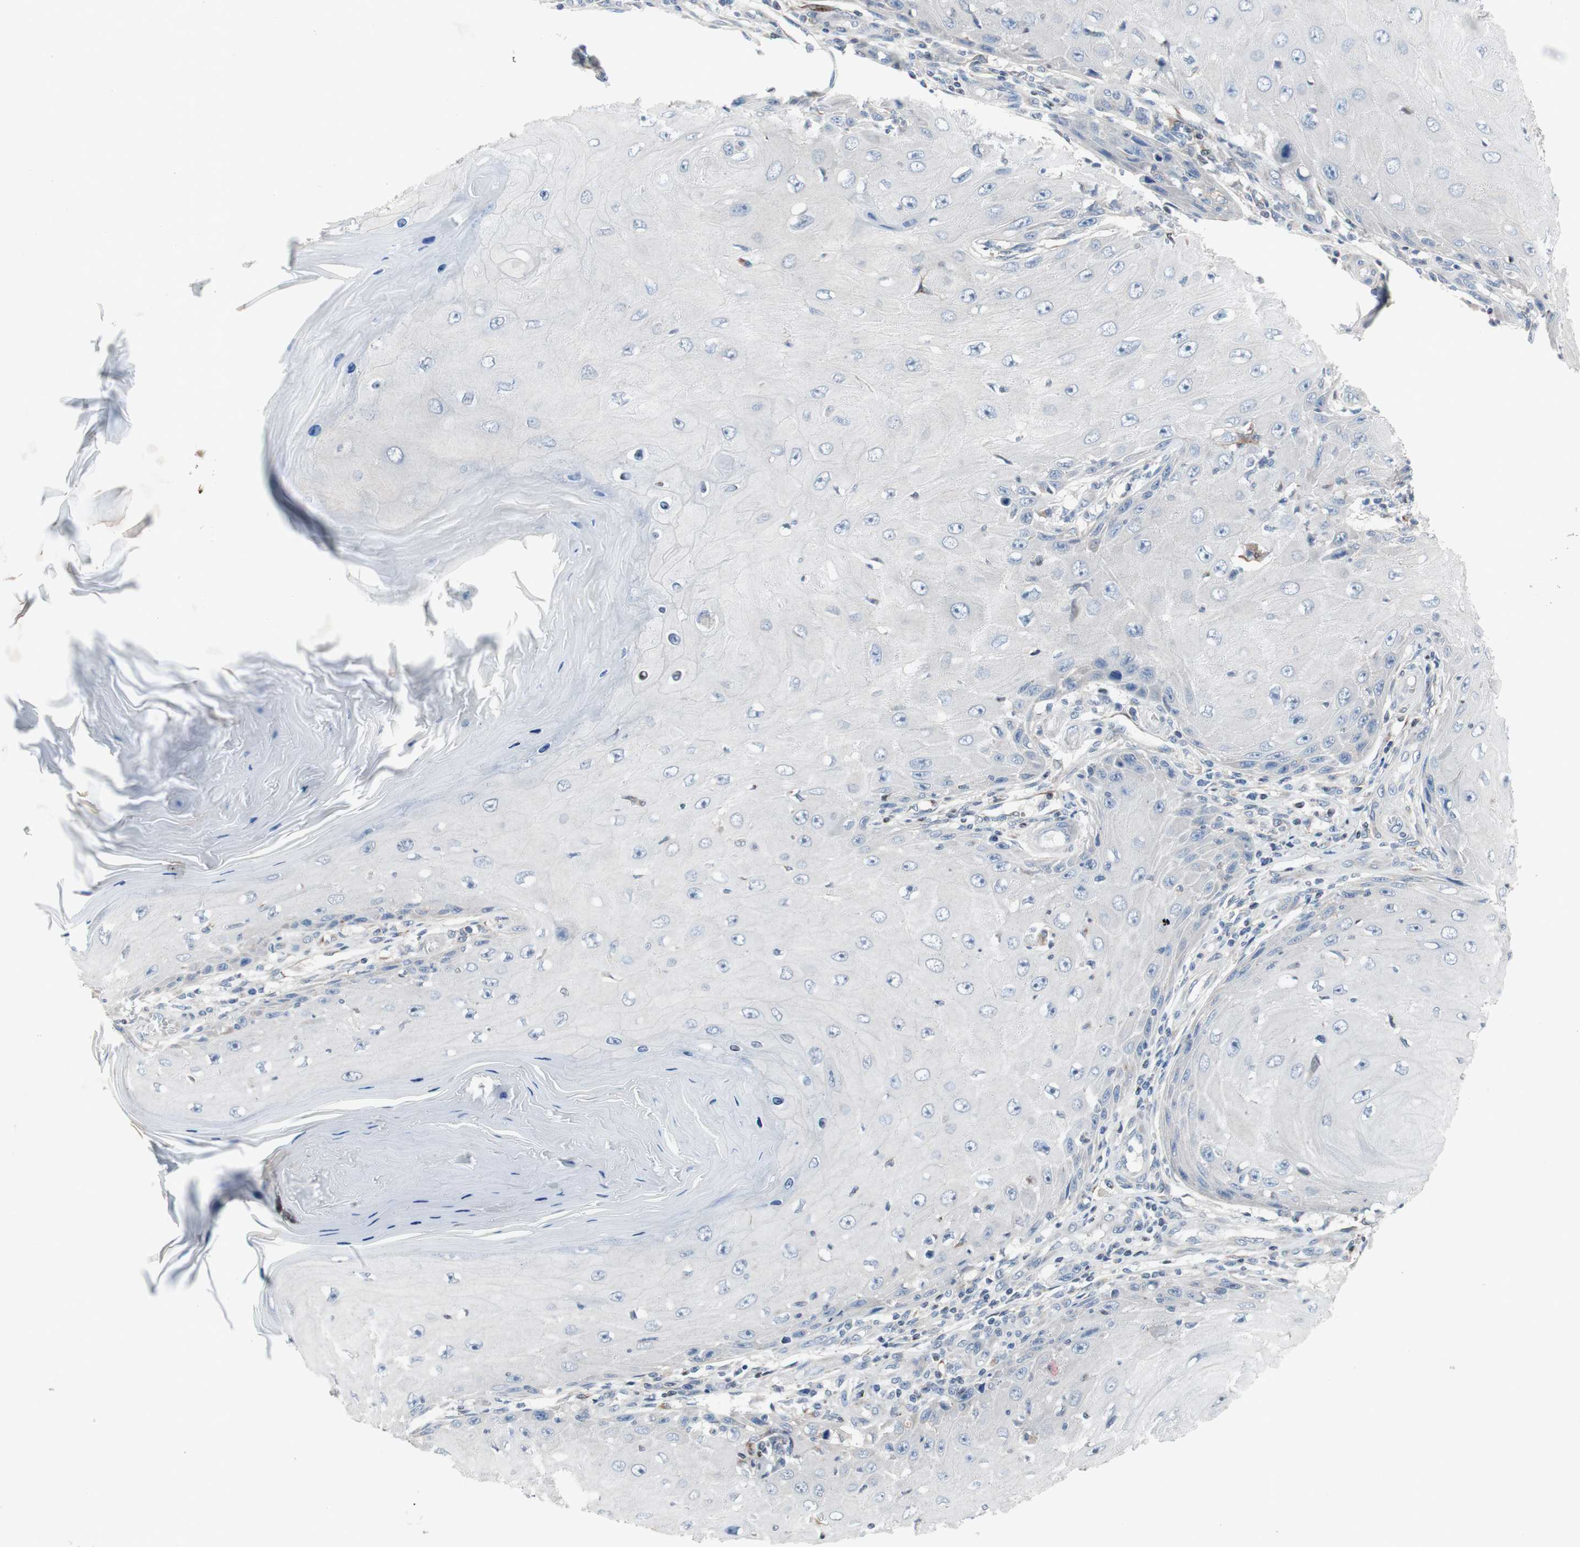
{"staining": {"intensity": "negative", "quantity": "none", "location": "none"}, "tissue": "skin cancer", "cell_type": "Tumor cells", "image_type": "cancer", "snomed": [{"axis": "morphology", "description": "Squamous cell carcinoma, NOS"}, {"axis": "topography", "description": "Skin"}], "caption": "The histopathology image exhibits no significant expression in tumor cells of squamous cell carcinoma (skin).", "gene": "MUTYH", "patient": {"sex": "female", "age": 73}}